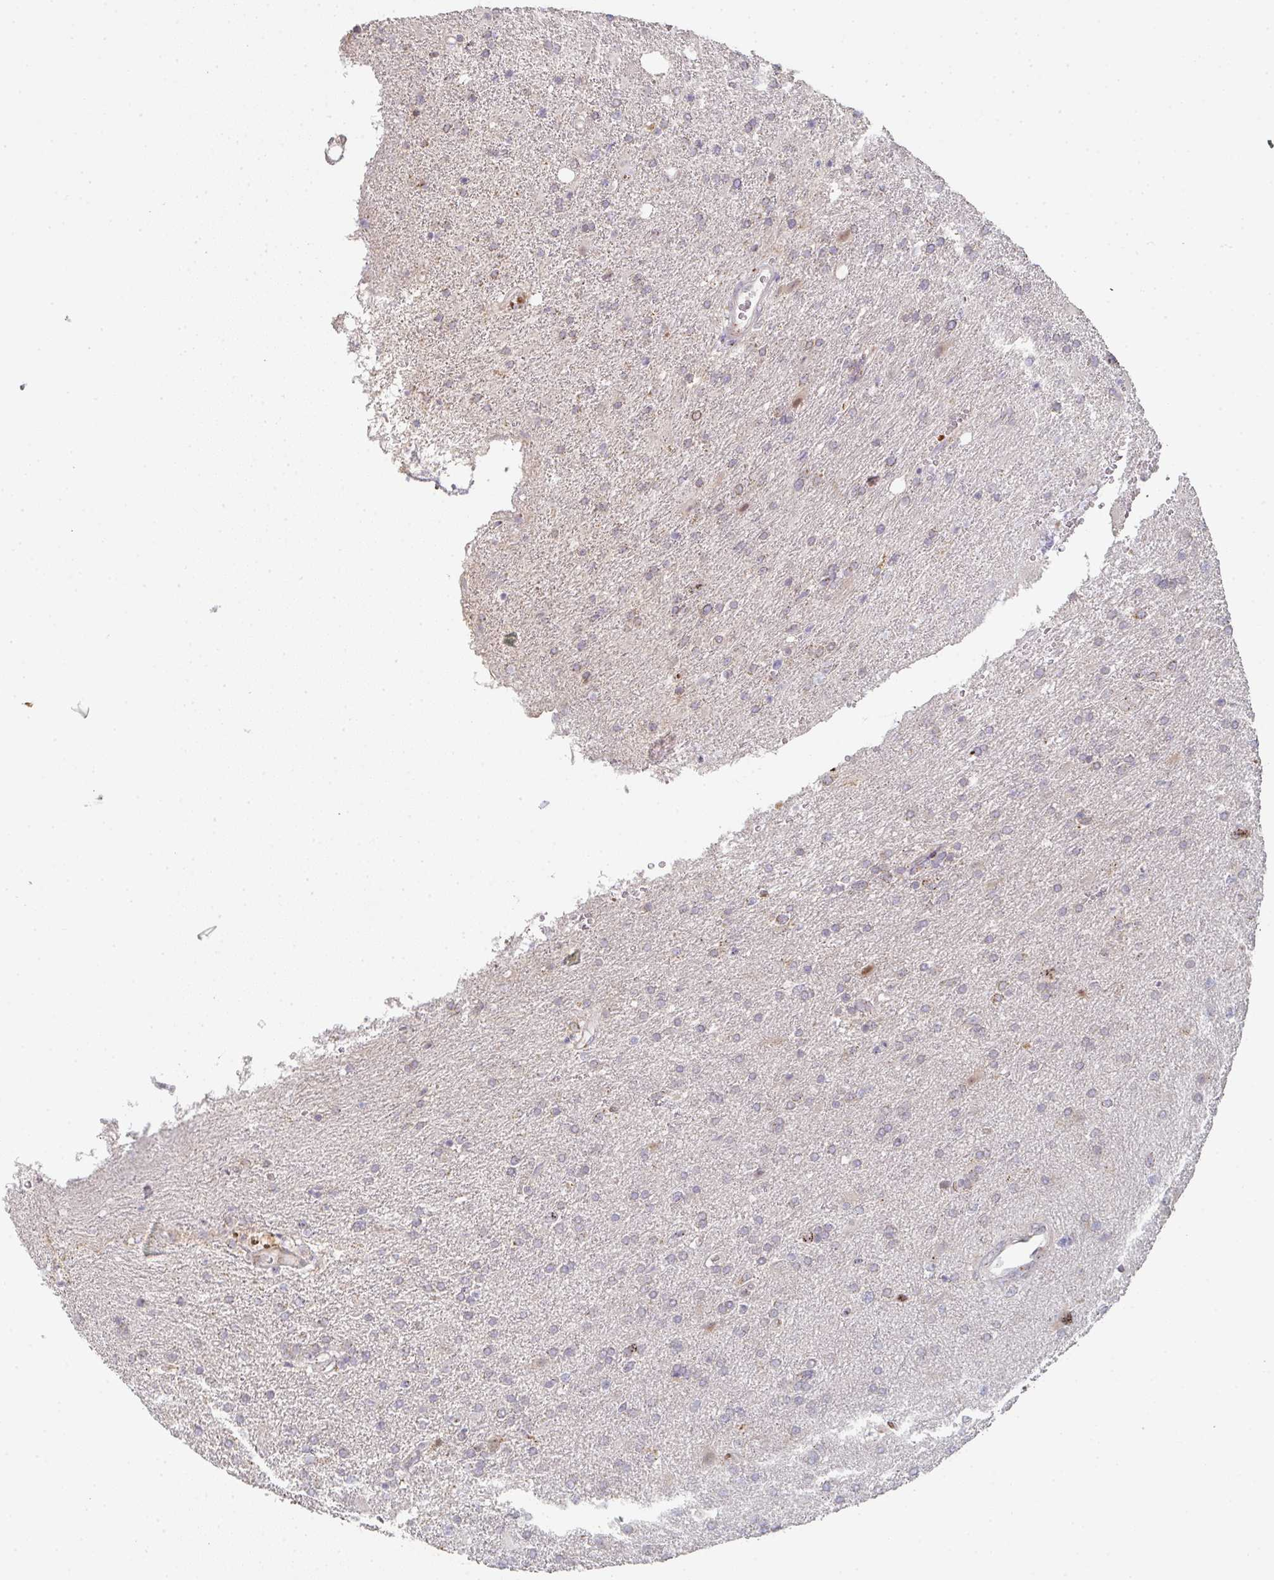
{"staining": {"intensity": "weak", "quantity": "<25%", "location": "cytoplasmic/membranous"}, "tissue": "glioma", "cell_type": "Tumor cells", "image_type": "cancer", "snomed": [{"axis": "morphology", "description": "Glioma, malignant, High grade"}, {"axis": "topography", "description": "Brain"}], "caption": "Micrograph shows no significant protein expression in tumor cells of malignant glioma (high-grade).", "gene": "ZNF526", "patient": {"sex": "male", "age": 56}}